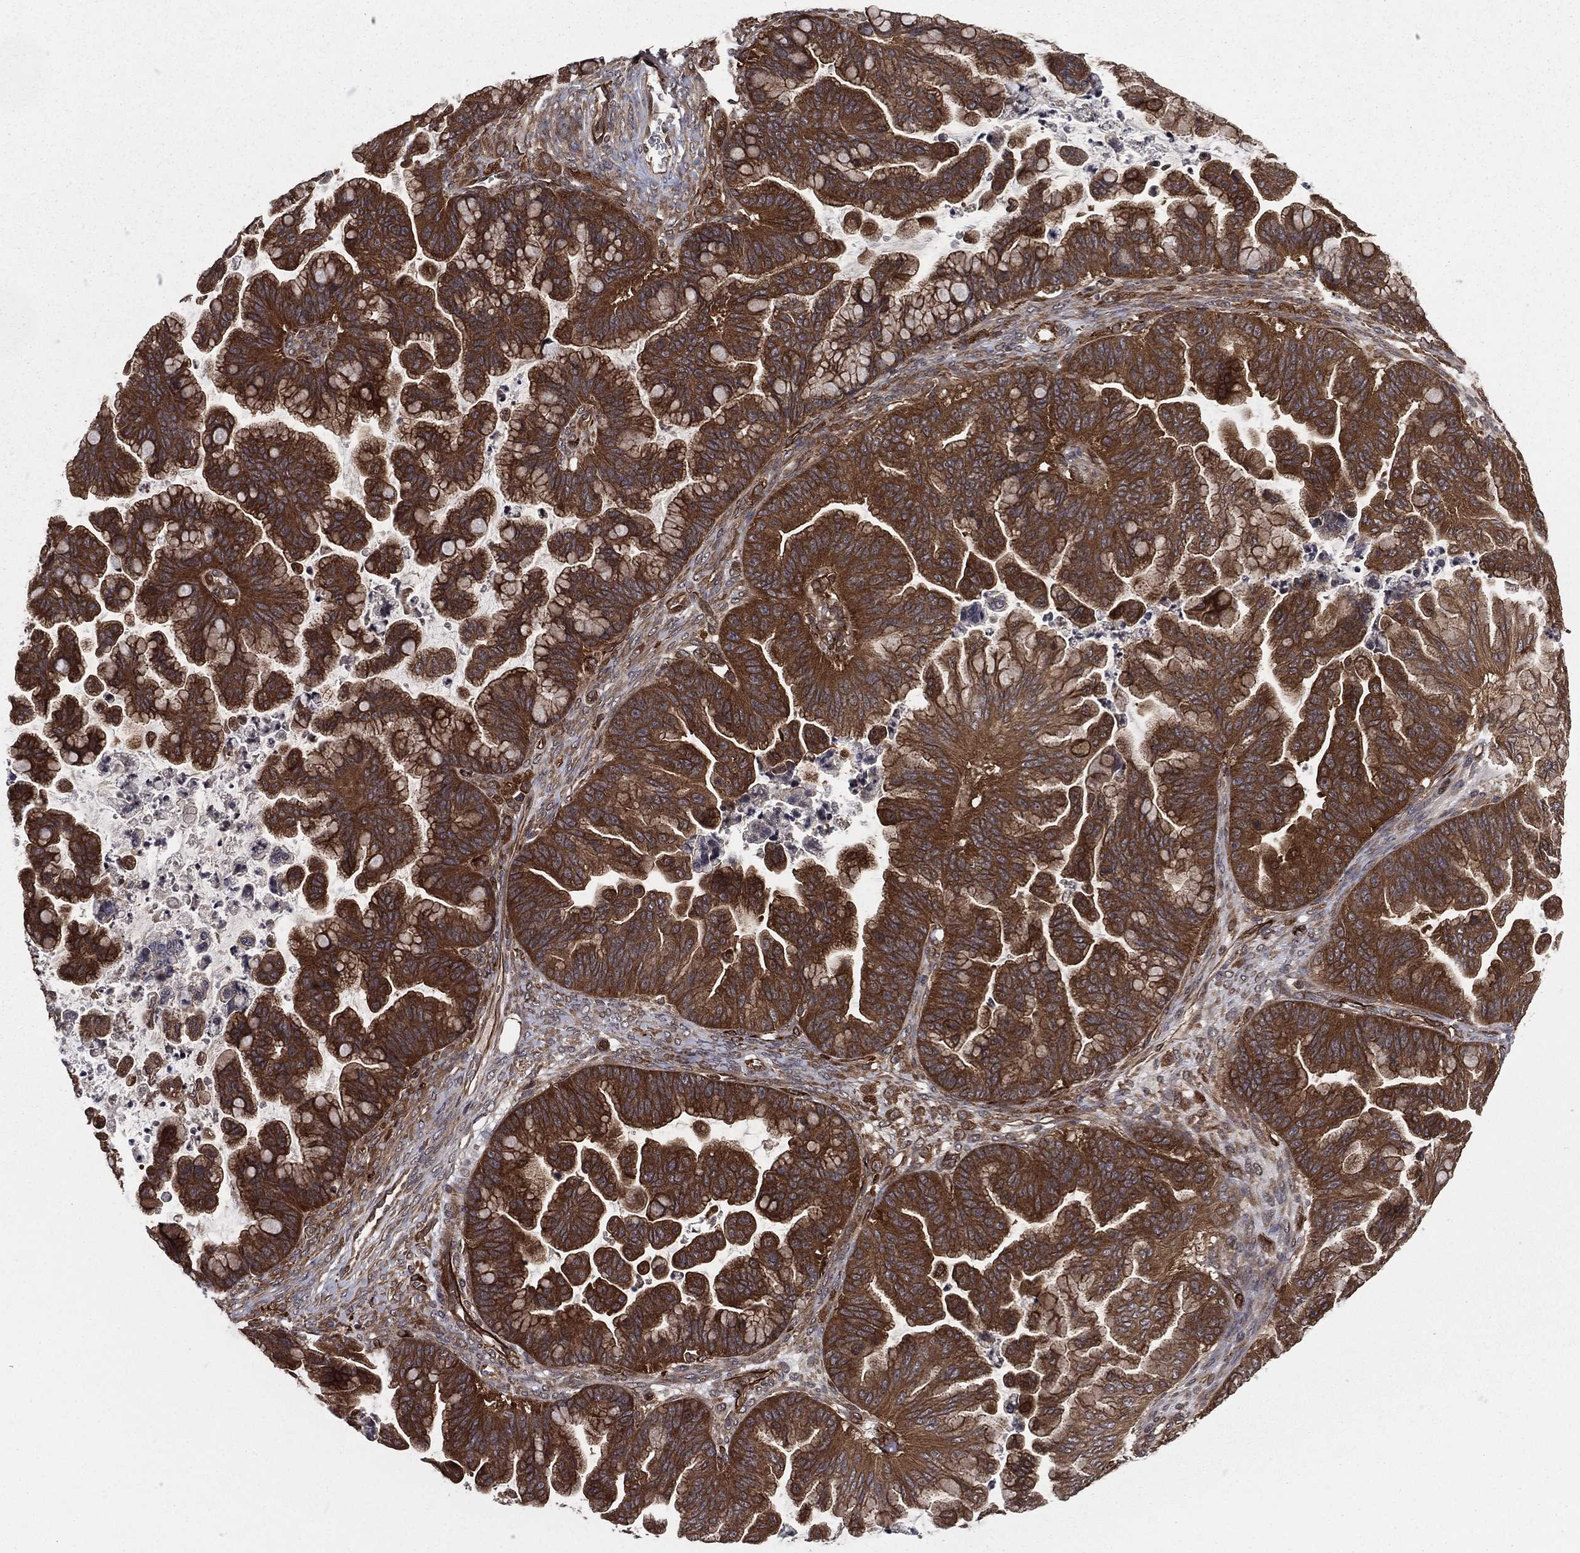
{"staining": {"intensity": "strong", "quantity": ">75%", "location": "cytoplasmic/membranous"}, "tissue": "ovarian cancer", "cell_type": "Tumor cells", "image_type": "cancer", "snomed": [{"axis": "morphology", "description": "Cystadenocarcinoma, mucinous, NOS"}, {"axis": "topography", "description": "Ovary"}], "caption": "IHC photomicrograph of ovarian mucinous cystadenocarcinoma stained for a protein (brown), which reveals high levels of strong cytoplasmic/membranous staining in approximately >75% of tumor cells.", "gene": "CERT1", "patient": {"sex": "female", "age": 67}}